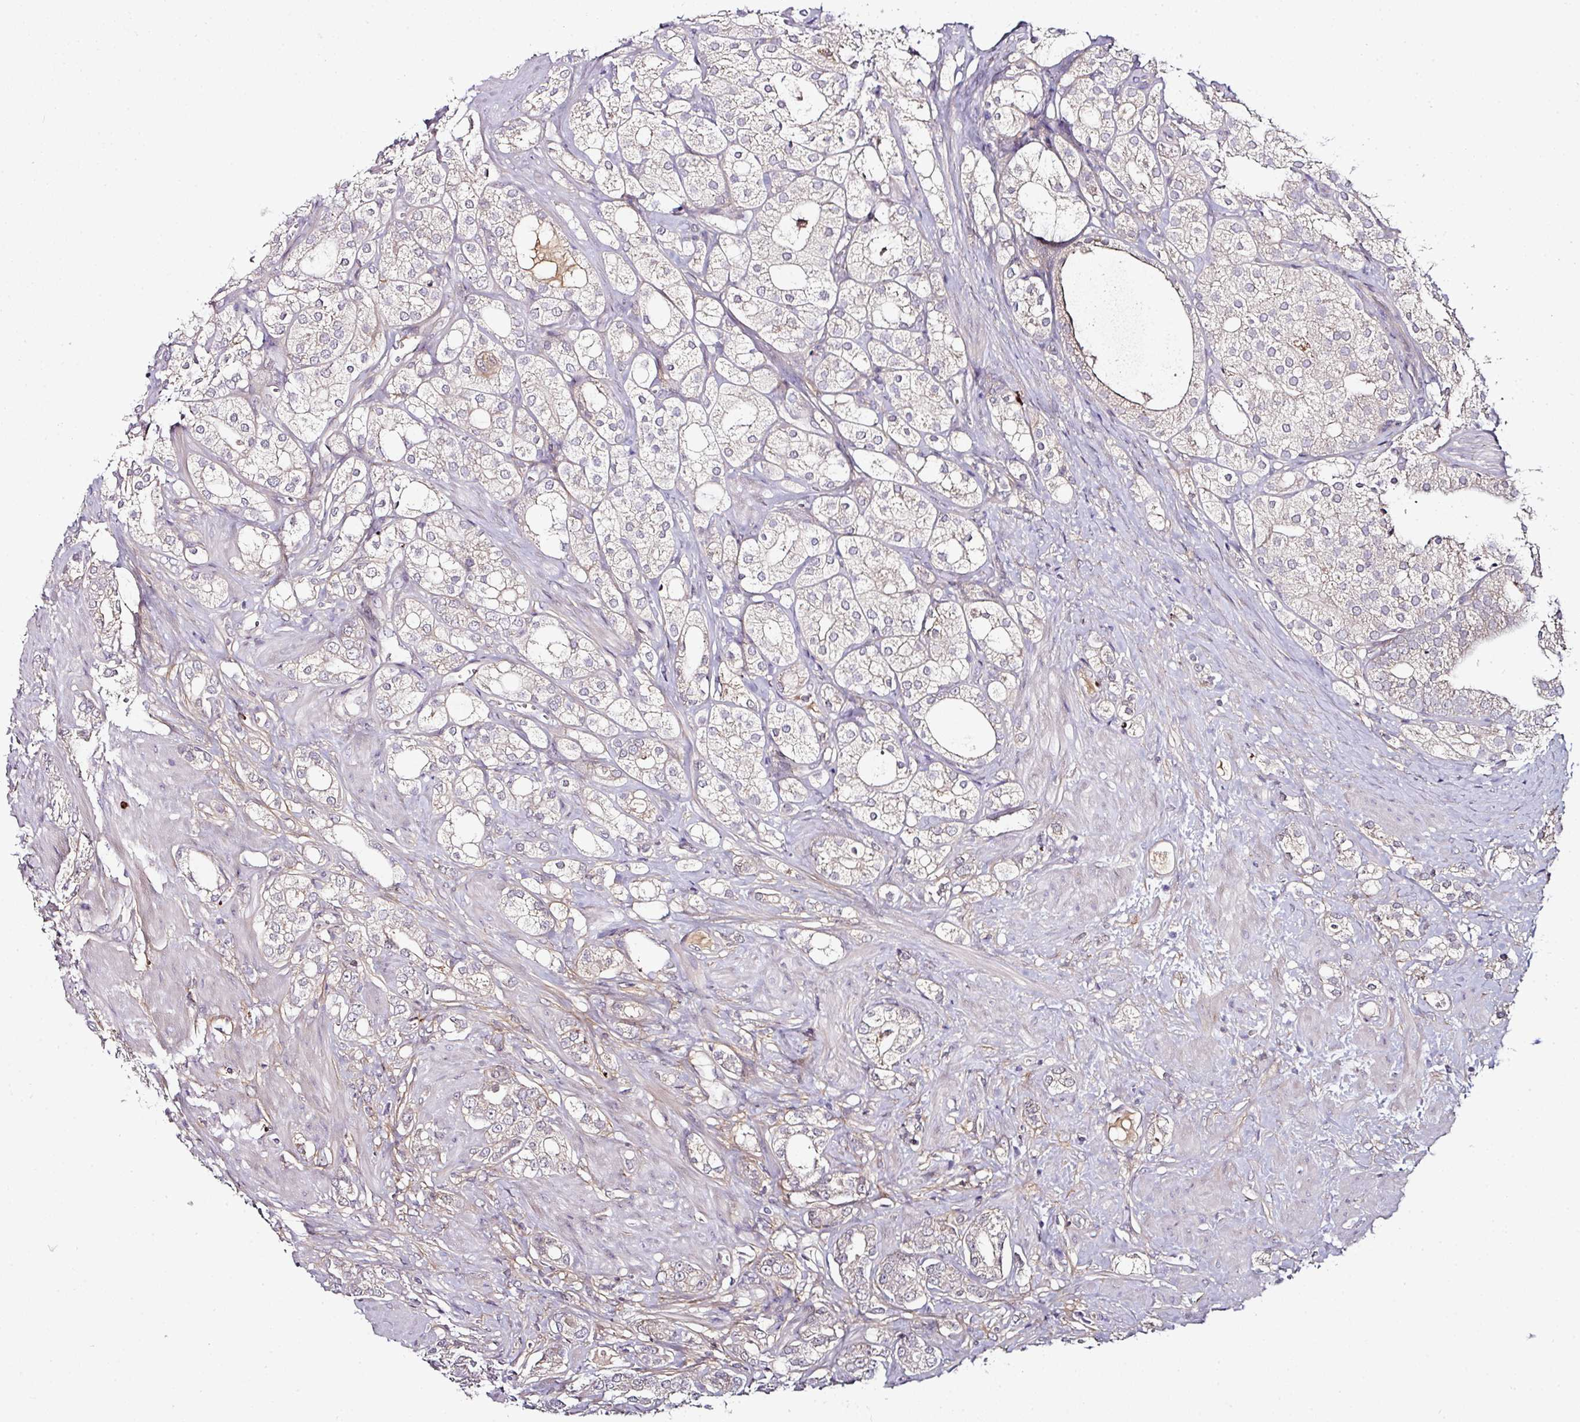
{"staining": {"intensity": "weak", "quantity": "<25%", "location": "cytoplasmic/membranous"}, "tissue": "prostate cancer", "cell_type": "Tumor cells", "image_type": "cancer", "snomed": [{"axis": "morphology", "description": "Adenocarcinoma, High grade"}, {"axis": "topography", "description": "Prostate"}], "caption": "Tumor cells show no significant protein staining in prostate cancer (adenocarcinoma (high-grade)).", "gene": "CTDSP2", "patient": {"sex": "male", "age": 50}}